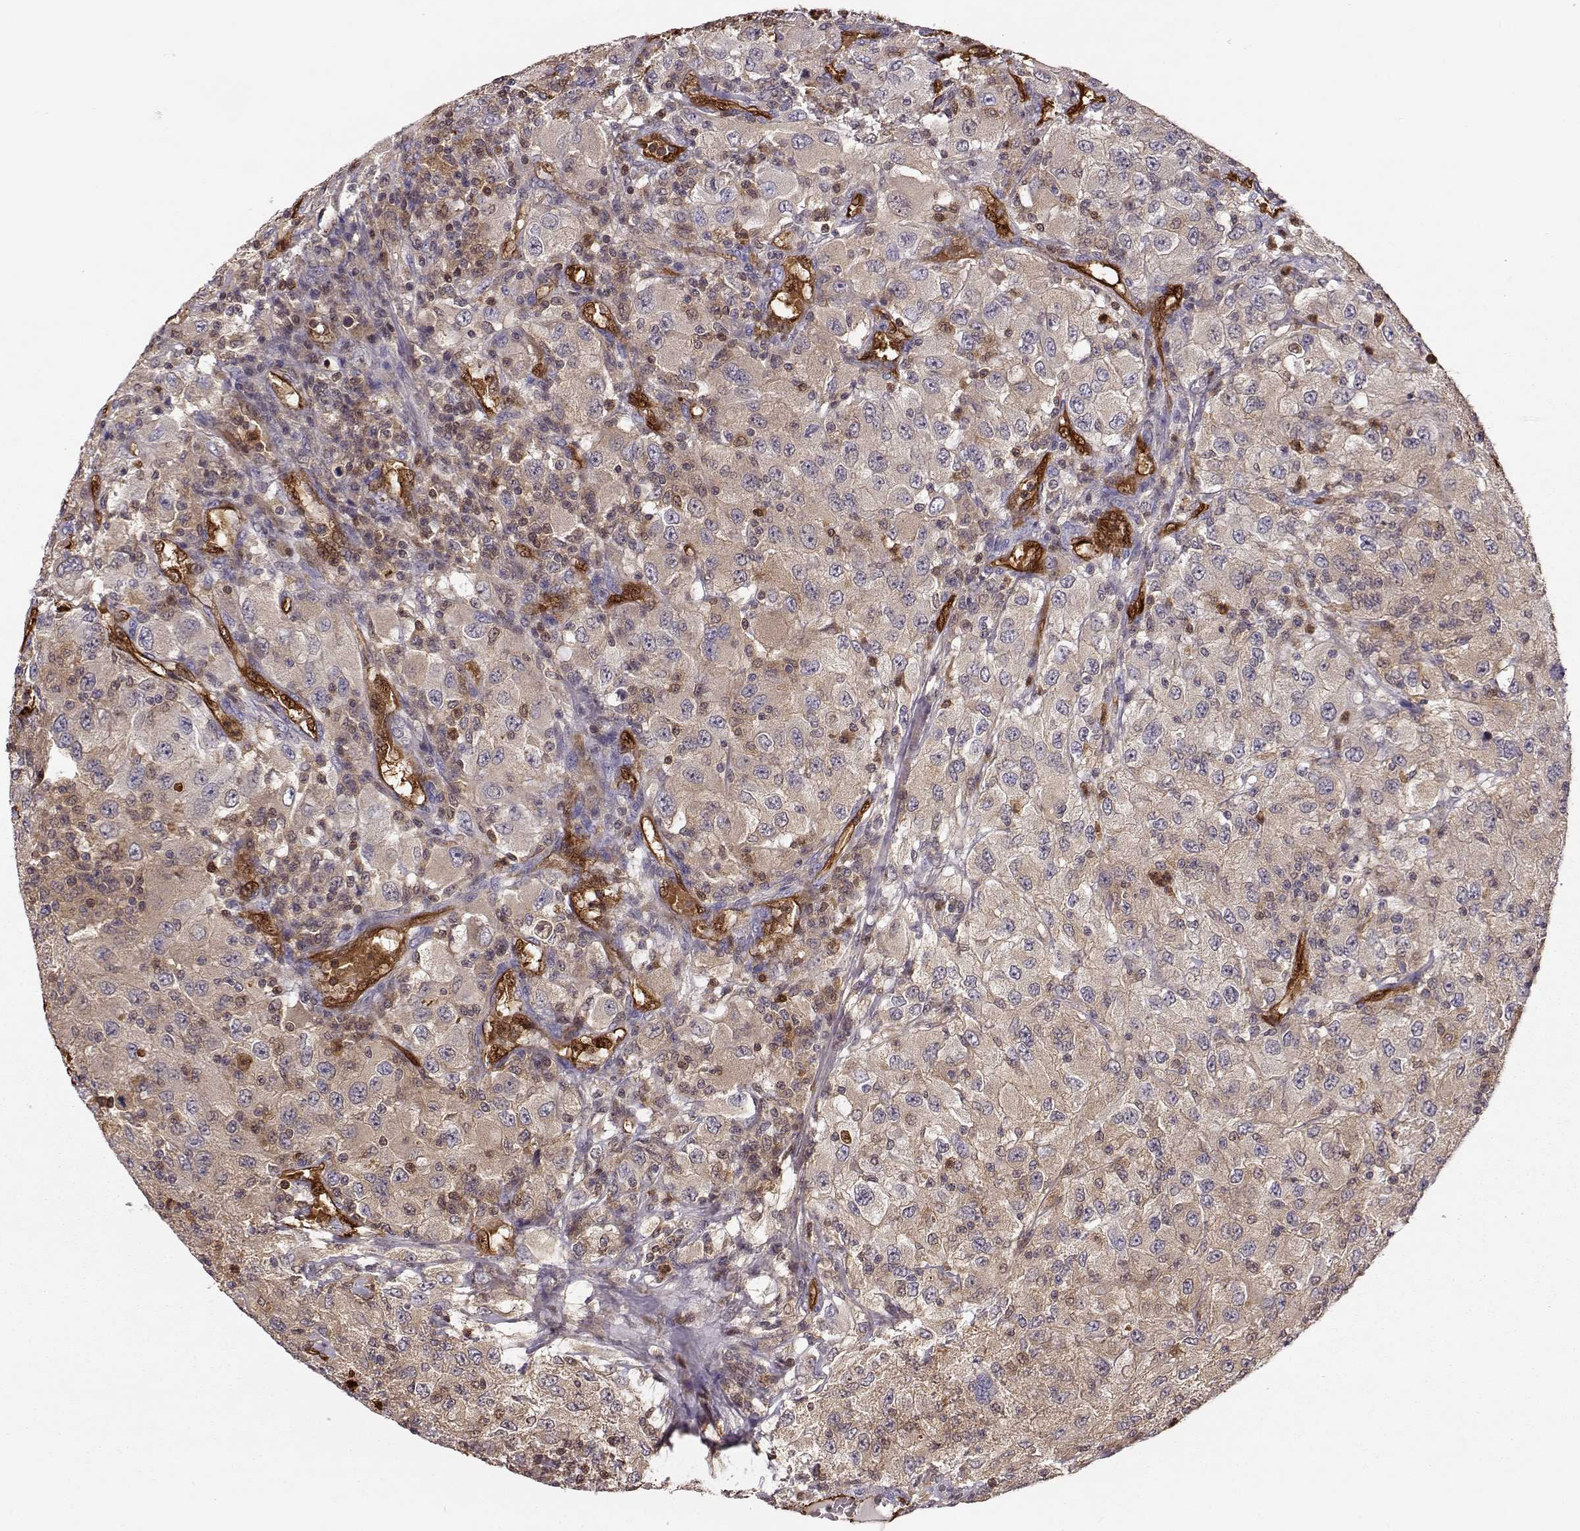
{"staining": {"intensity": "weak", "quantity": ">75%", "location": "cytoplasmic/membranous"}, "tissue": "renal cancer", "cell_type": "Tumor cells", "image_type": "cancer", "snomed": [{"axis": "morphology", "description": "Adenocarcinoma, NOS"}, {"axis": "topography", "description": "Kidney"}], "caption": "Brown immunohistochemical staining in human adenocarcinoma (renal) reveals weak cytoplasmic/membranous positivity in about >75% of tumor cells. Nuclei are stained in blue.", "gene": "PNP", "patient": {"sex": "female", "age": 67}}